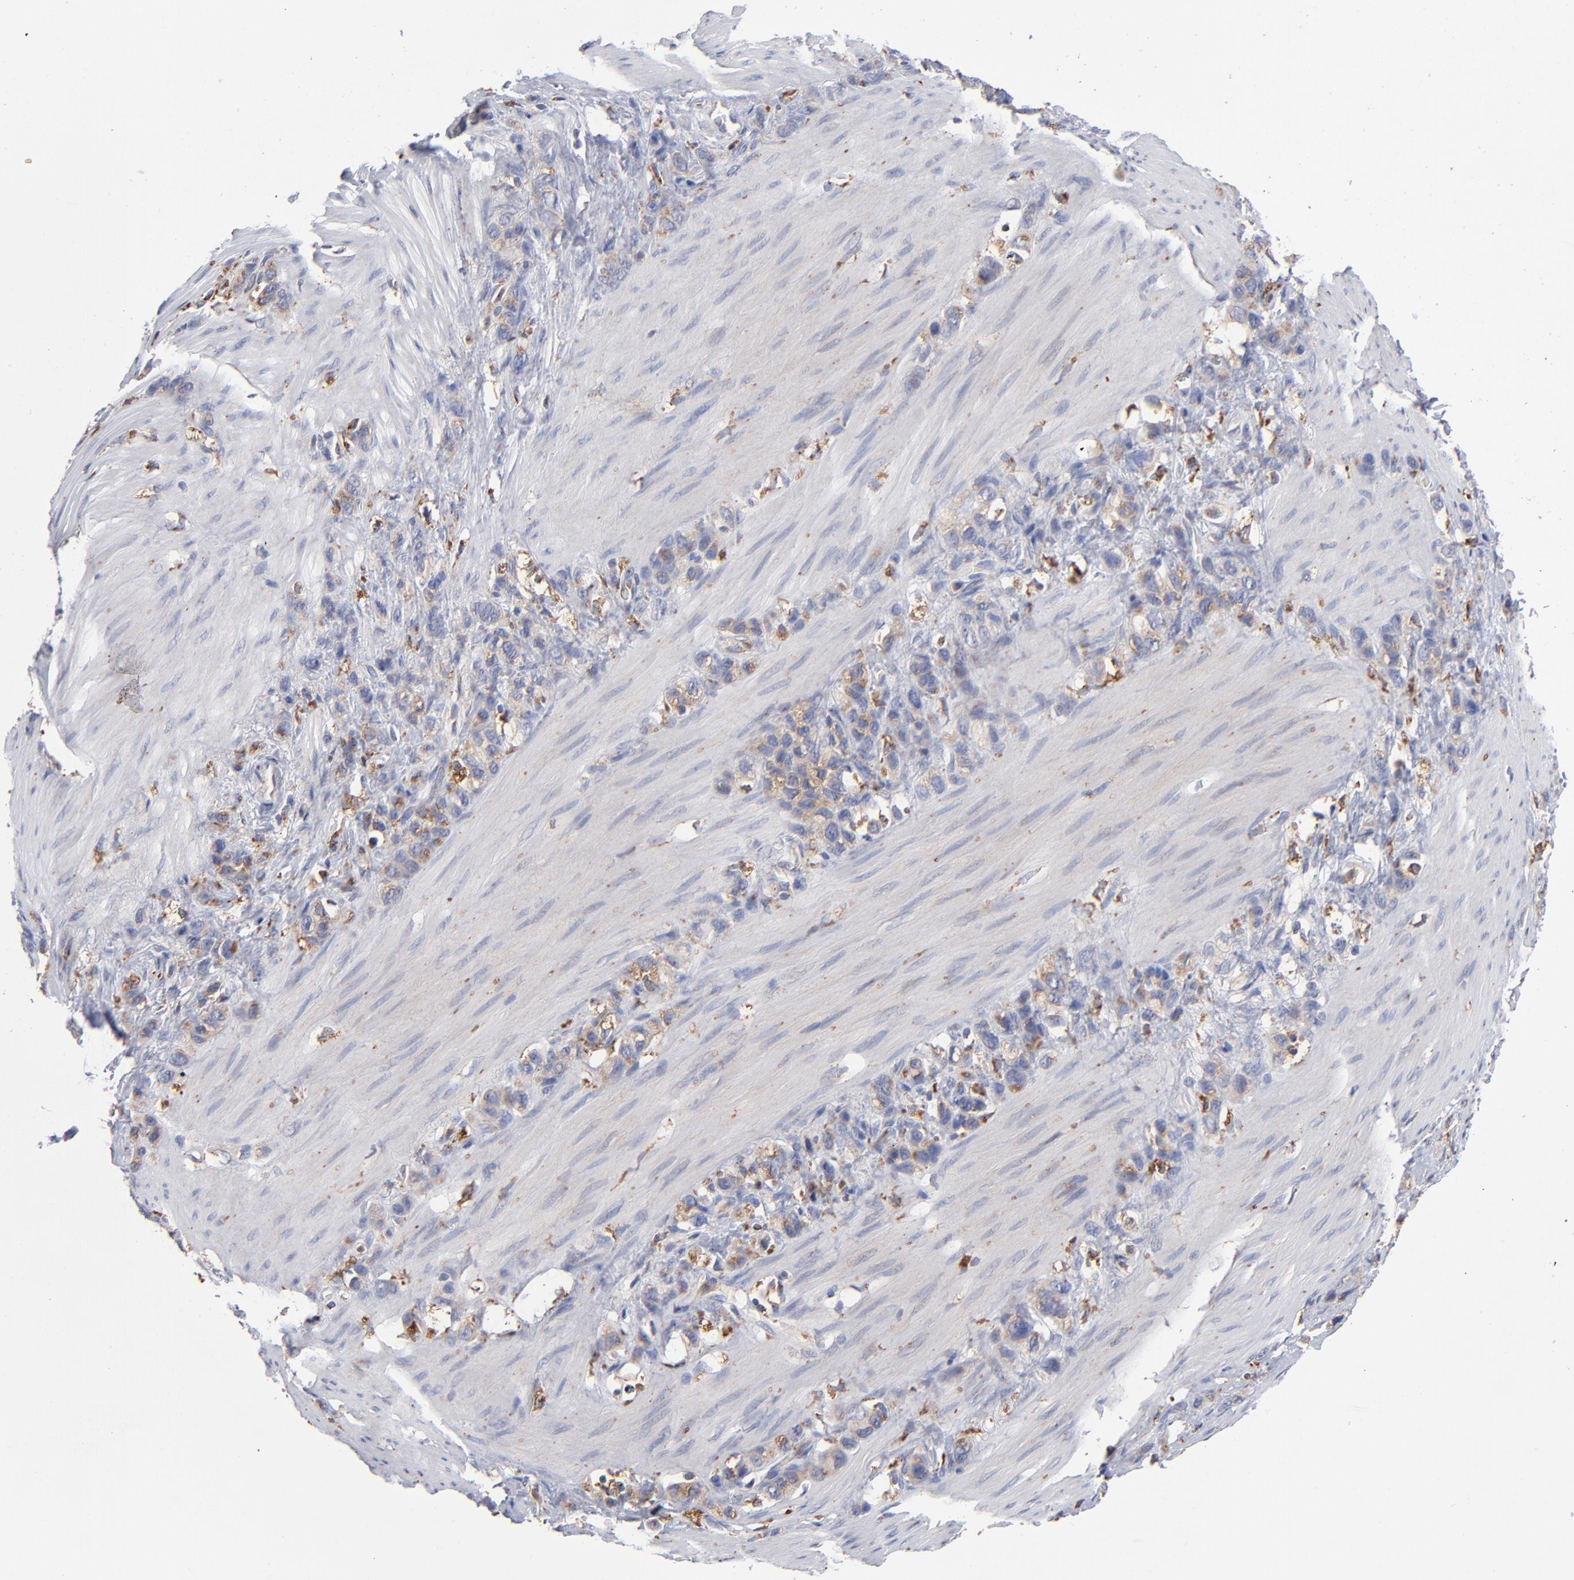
{"staining": {"intensity": "moderate", "quantity": "25%-75%", "location": "cytoplasmic/membranous"}, "tissue": "stomach cancer", "cell_type": "Tumor cells", "image_type": "cancer", "snomed": [{"axis": "morphology", "description": "Normal tissue, NOS"}, {"axis": "morphology", "description": "Adenocarcinoma, NOS"}, {"axis": "morphology", "description": "Adenocarcinoma, High grade"}, {"axis": "topography", "description": "Stomach, upper"}, {"axis": "topography", "description": "Stomach"}], "caption": "Protein expression analysis of high-grade adenocarcinoma (stomach) shows moderate cytoplasmic/membranous expression in about 25%-75% of tumor cells. The staining was performed using DAB, with brown indicating positive protein expression. Nuclei are stained blue with hematoxylin.", "gene": "RRAGB", "patient": {"sex": "female", "age": 65}}